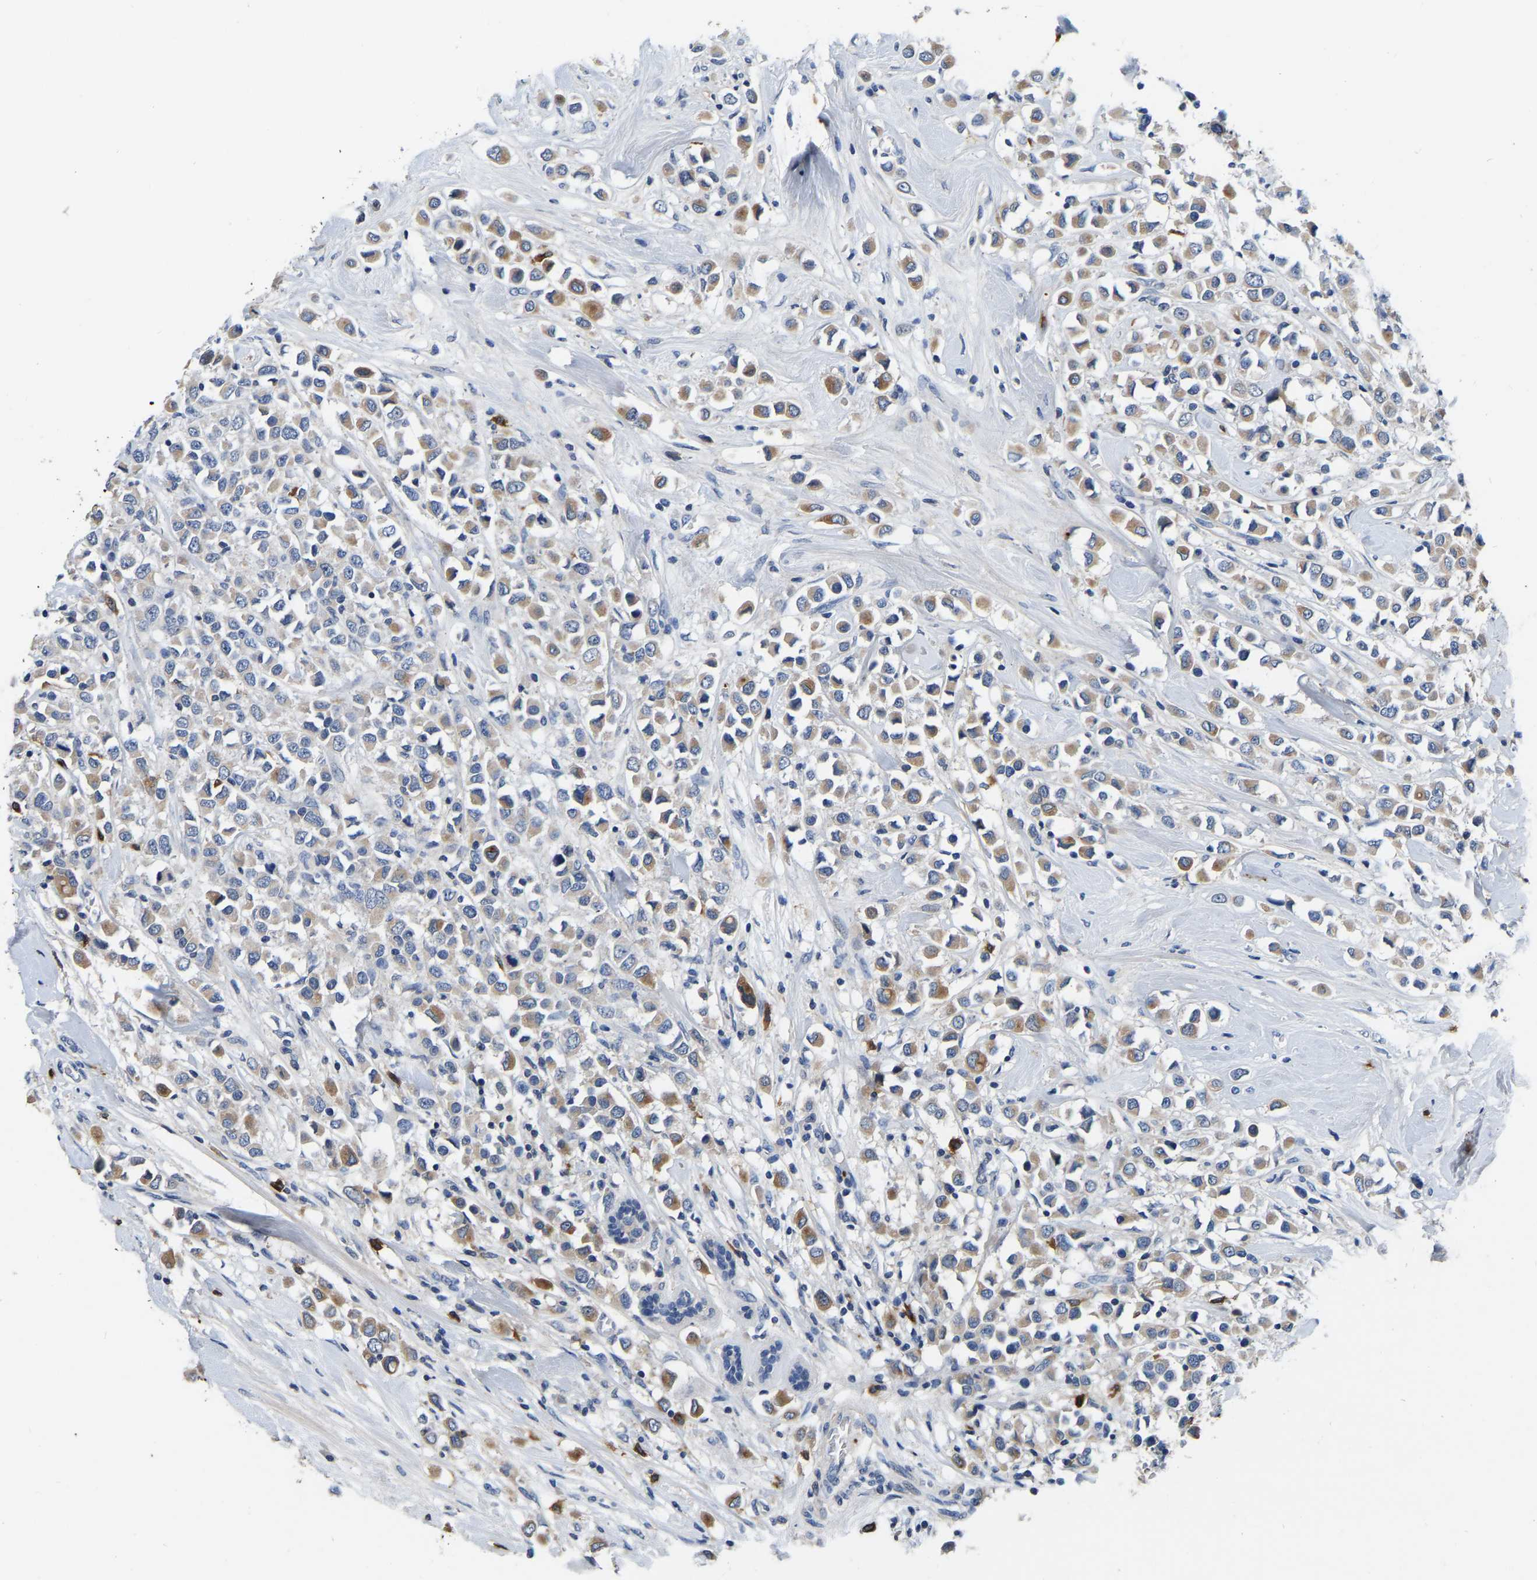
{"staining": {"intensity": "moderate", "quantity": ">75%", "location": "cytoplasmic/membranous"}, "tissue": "breast cancer", "cell_type": "Tumor cells", "image_type": "cancer", "snomed": [{"axis": "morphology", "description": "Duct carcinoma"}, {"axis": "topography", "description": "Breast"}], "caption": "Breast cancer (invasive ductal carcinoma) tissue reveals moderate cytoplasmic/membranous staining in approximately >75% of tumor cells", "gene": "RAB27B", "patient": {"sex": "female", "age": 61}}